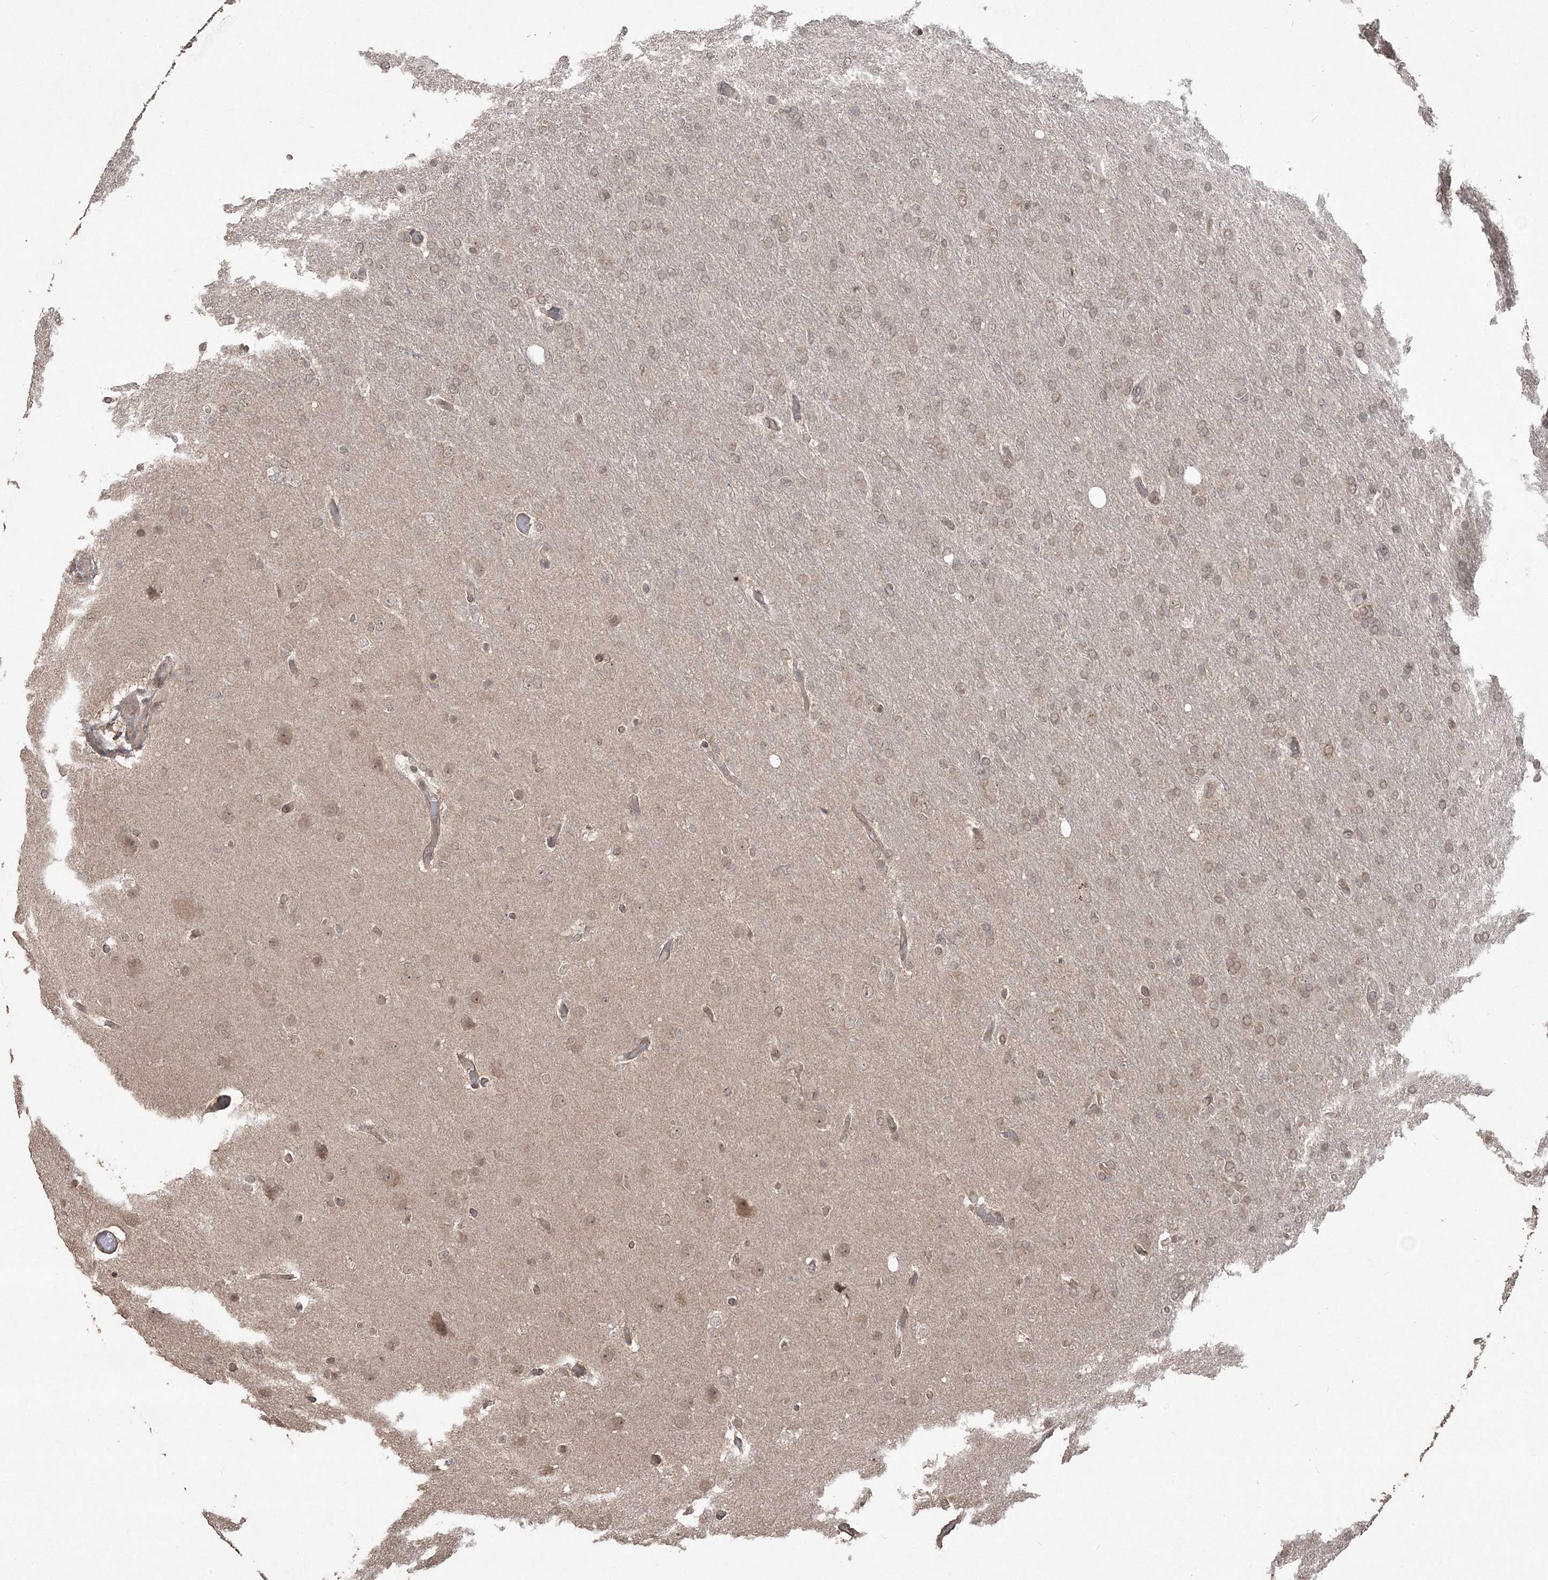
{"staining": {"intensity": "weak", "quantity": "<25%", "location": "nuclear"}, "tissue": "glioma", "cell_type": "Tumor cells", "image_type": "cancer", "snomed": [{"axis": "morphology", "description": "Glioma, malignant, High grade"}, {"axis": "topography", "description": "Cerebral cortex"}], "caption": "Immunohistochemistry photomicrograph of neoplastic tissue: human malignant glioma (high-grade) stained with DAB (3,3'-diaminobenzidine) exhibits no significant protein expression in tumor cells. The staining was performed using DAB (3,3'-diaminobenzidine) to visualize the protein expression in brown, while the nuclei were stained in blue with hematoxylin (Magnification: 20x).", "gene": "EHHADH", "patient": {"sex": "female", "age": 36}}